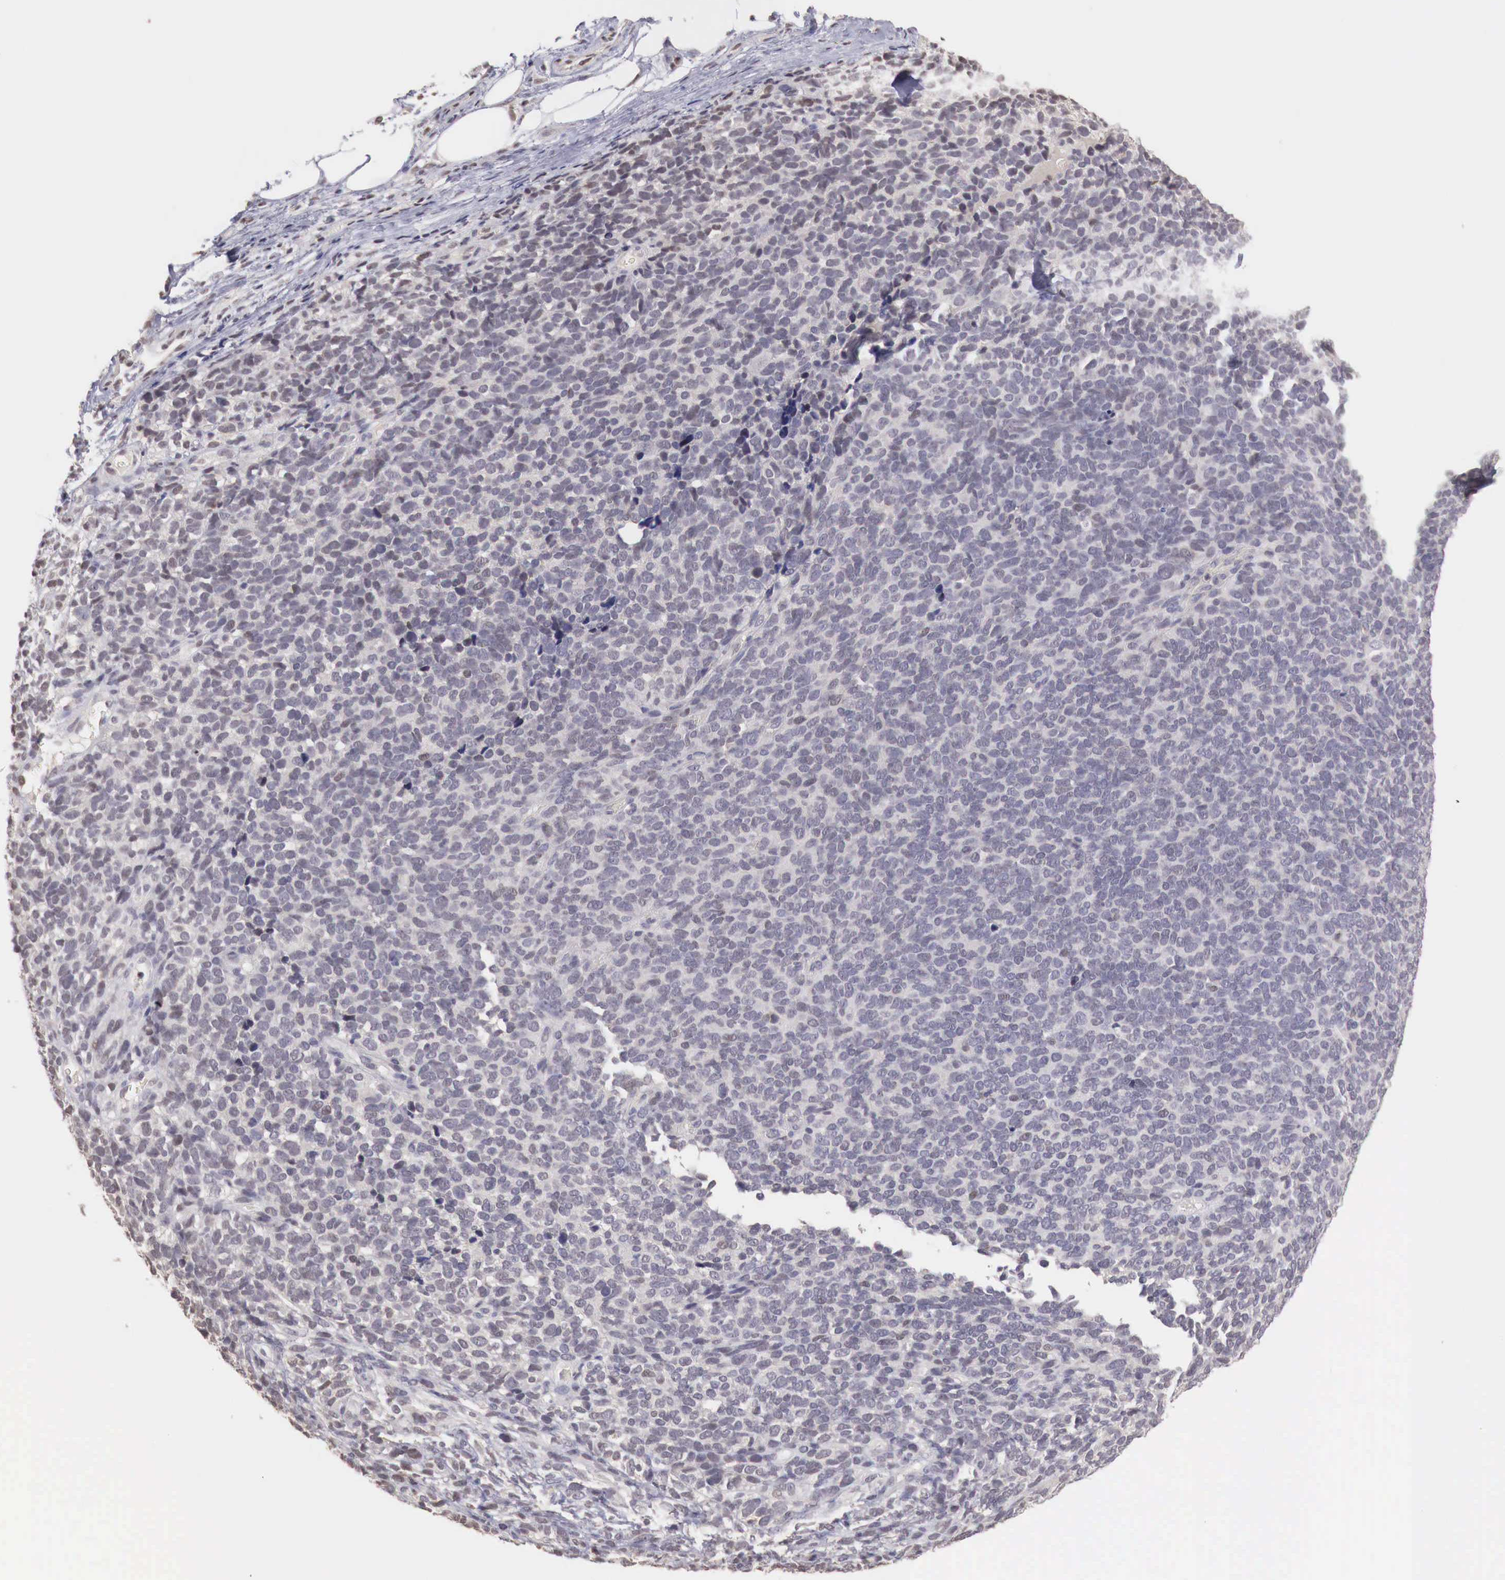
{"staining": {"intensity": "negative", "quantity": "none", "location": "none"}, "tissue": "melanoma", "cell_type": "Tumor cells", "image_type": "cancer", "snomed": [{"axis": "morphology", "description": "Malignant melanoma, NOS"}, {"axis": "topography", "description": "Skin"}], "caption": "High magnification brightfield microscopy of malignant melanoma stained with DAB (3,3'-diaminobenzidine) (brown) and counterstained with hematoxylin (blue): tumor cells show no significant staining. (DAB (3,3'-diaminobenzidine) immunohistochemistry (IHC), high magnification).", "gene": "TBC1D9", "patient": {"sex": "female", "age": 85}}